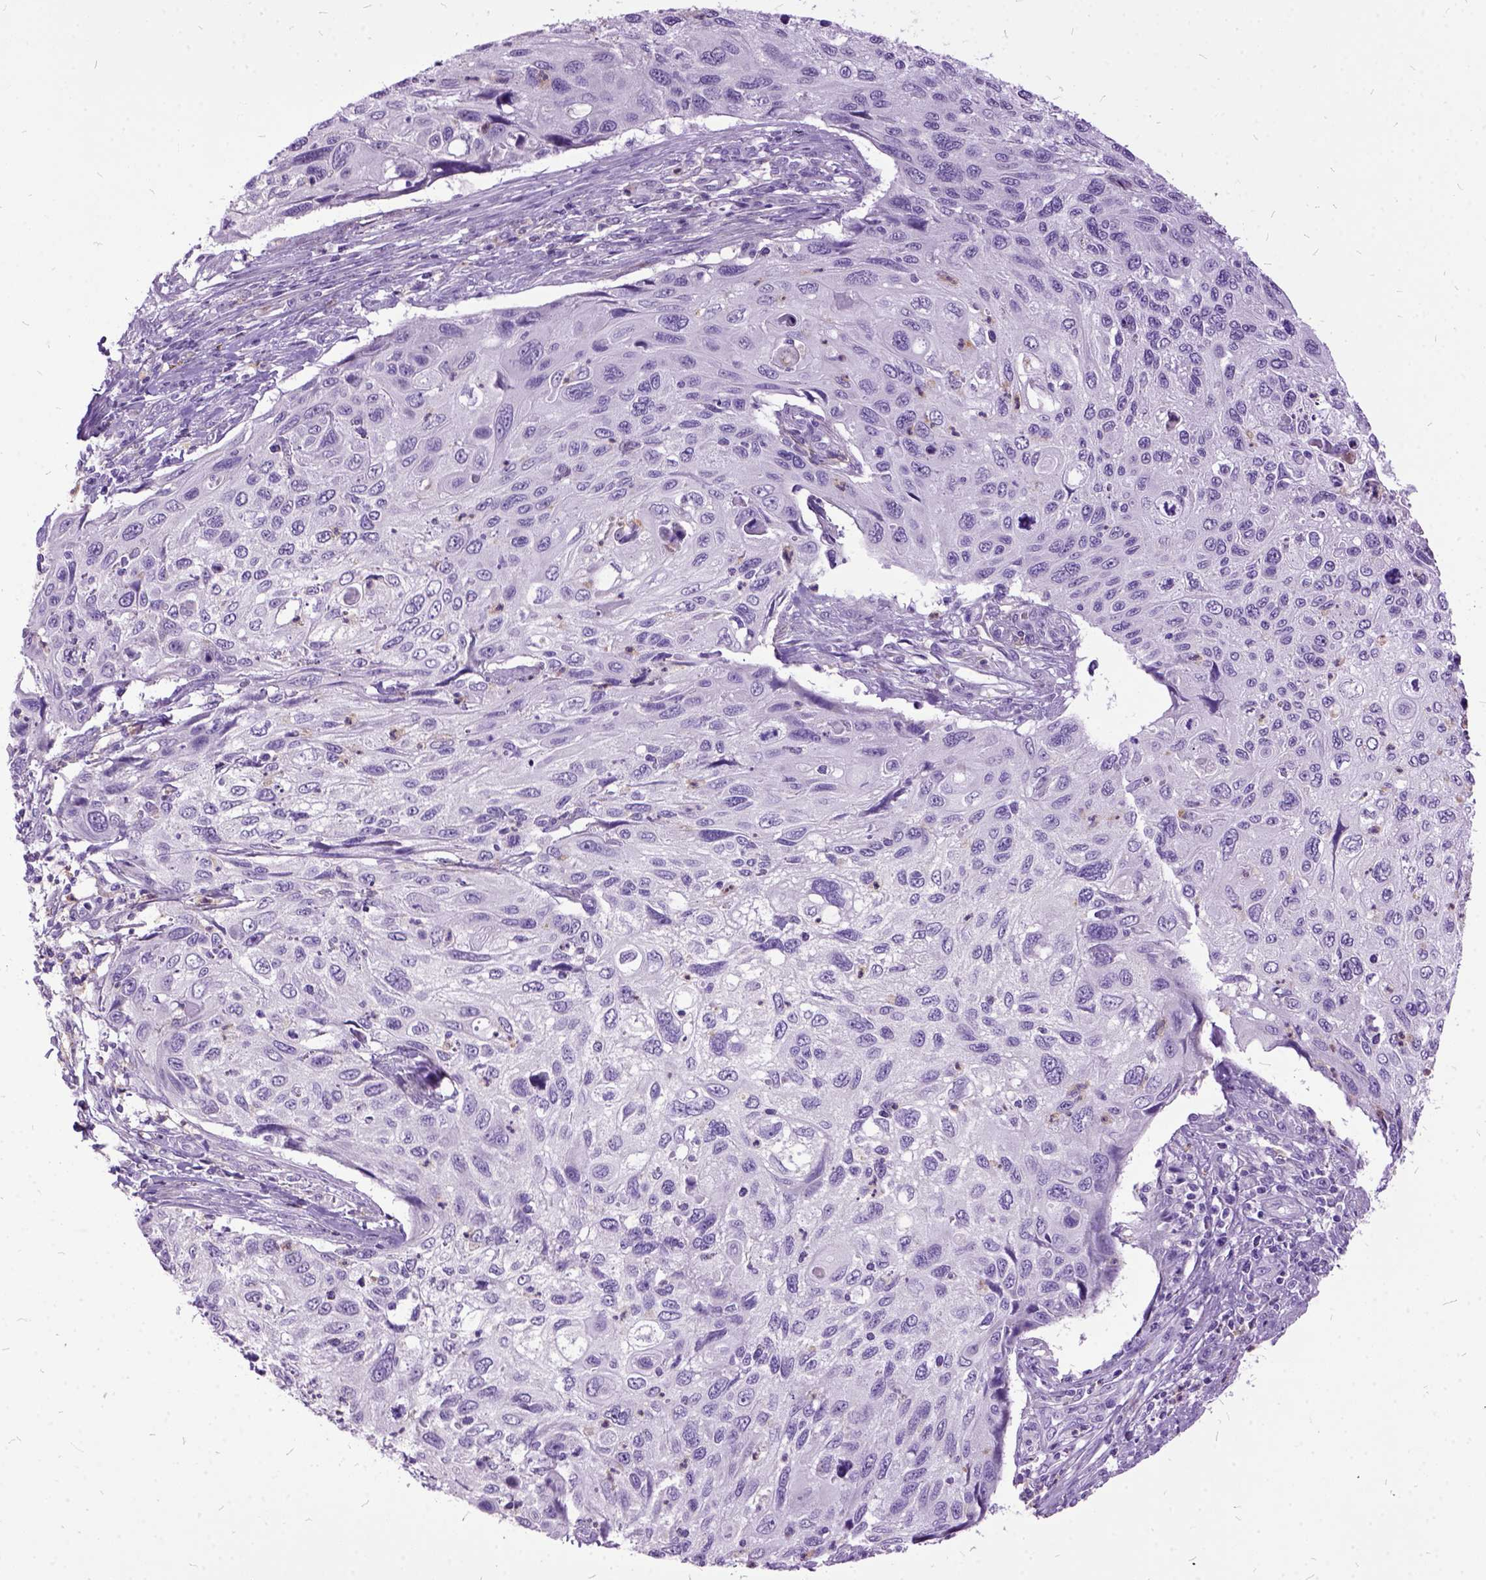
{"staining": {"intensity": "negative", "quantity": "none", "location": "none"}, "tissue": "cervical cancer", "cell_type": "Tumor cells", "image_type": "cancer", "snomed": [{"axis": "morphology", "description": "Squamous cell carcinoma, NOS"}, {"axis": "topography", "description": "Cervix"}], "caption": "An immunohistochemistry image of cervical squamous cell carcinoma is shown. There is no staining in tumor cells of cervical squamous cell carcinoma.", "gene": "MME", "patient": {"sex": "female", "age": 70}}